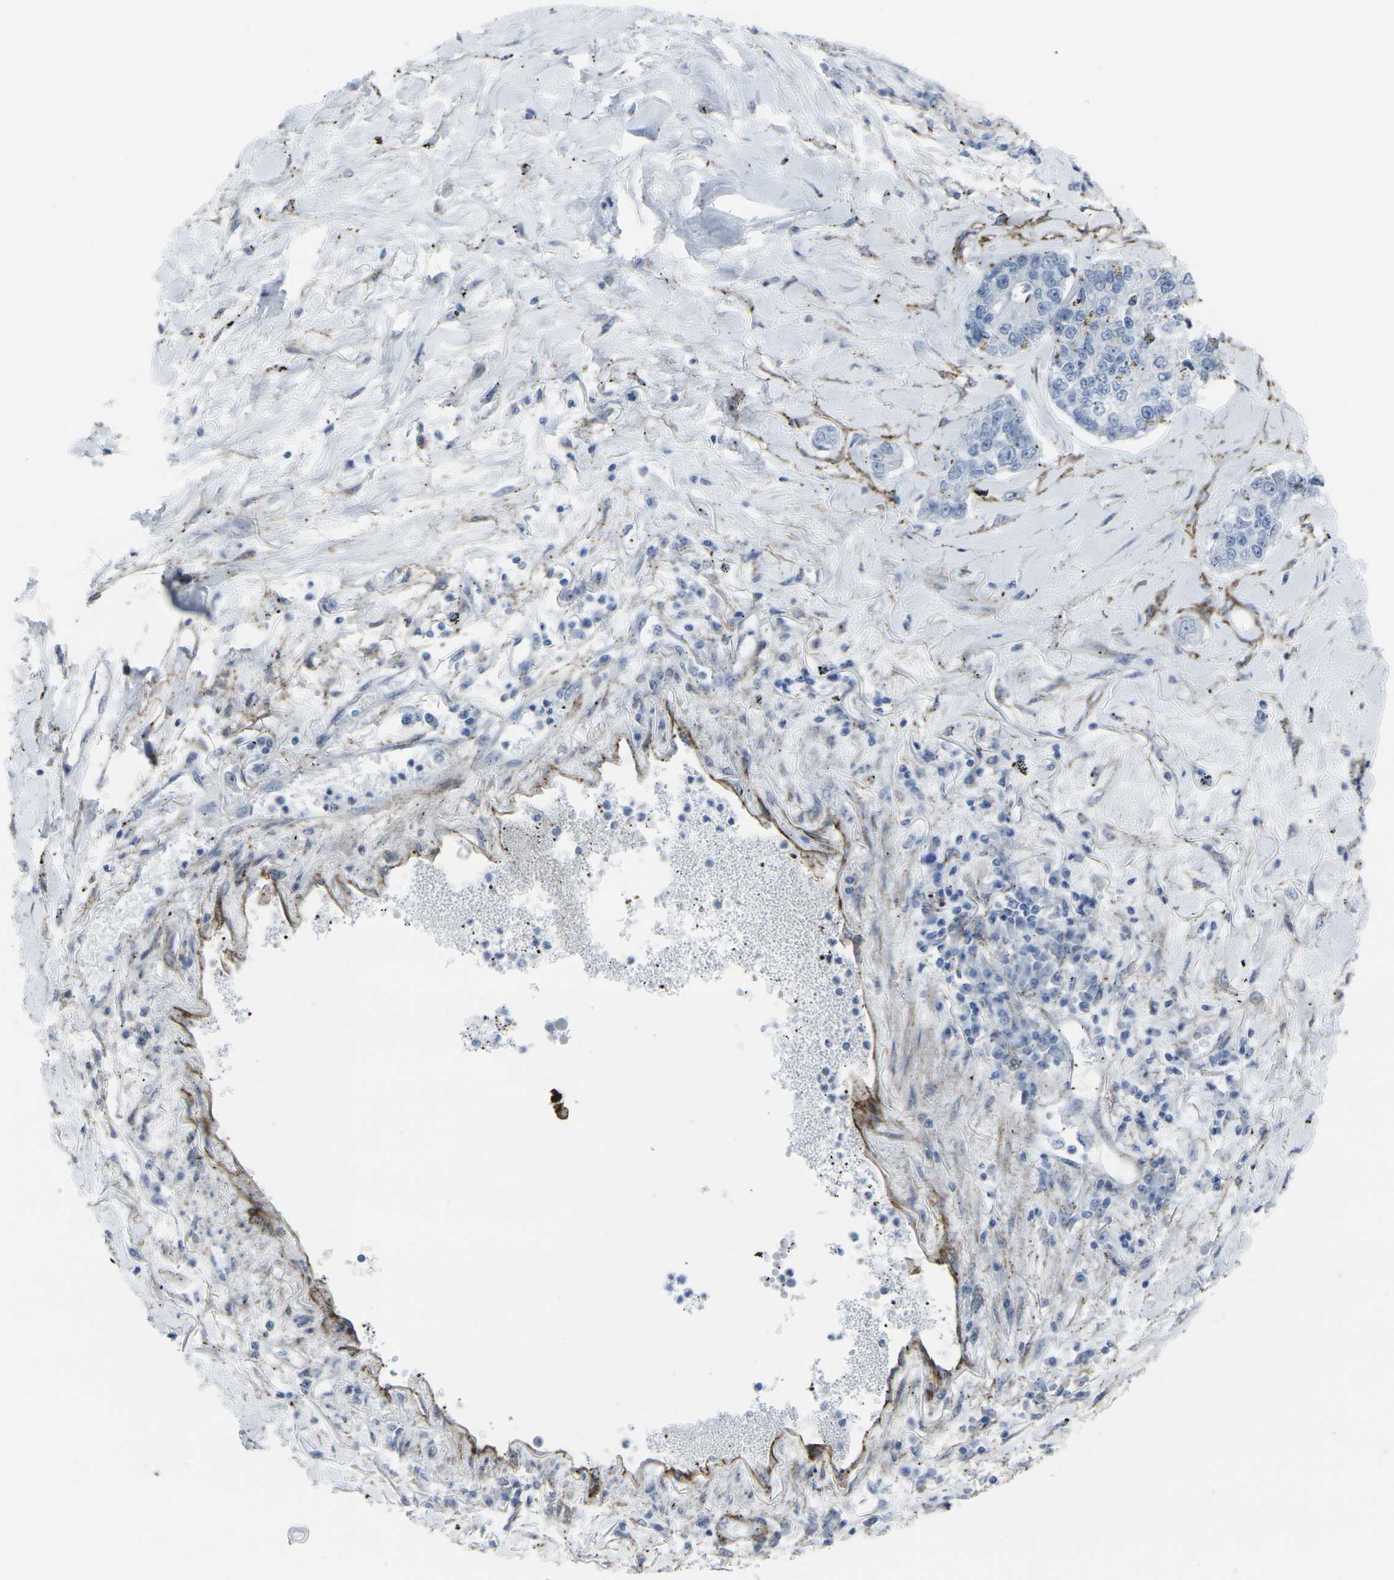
{"staining": {"intensity": "negative", "quantity": "none", "location": "none"}, "tissue": "lung cancer", "cell_type": "Tumor cells", "image_type": "cancer", "snomed": [{"axis": "morphology", "description": "Adenocarcinoma, NOS"}, {"axis": "topography", "description": "Lung"}], "caption": "Human adenocarcinoma (lung) stained for a protein using IHC exhibits no expression in tumor cells.", "gene": "CDH11", "patient": {"sex": "male", "age": 49}}